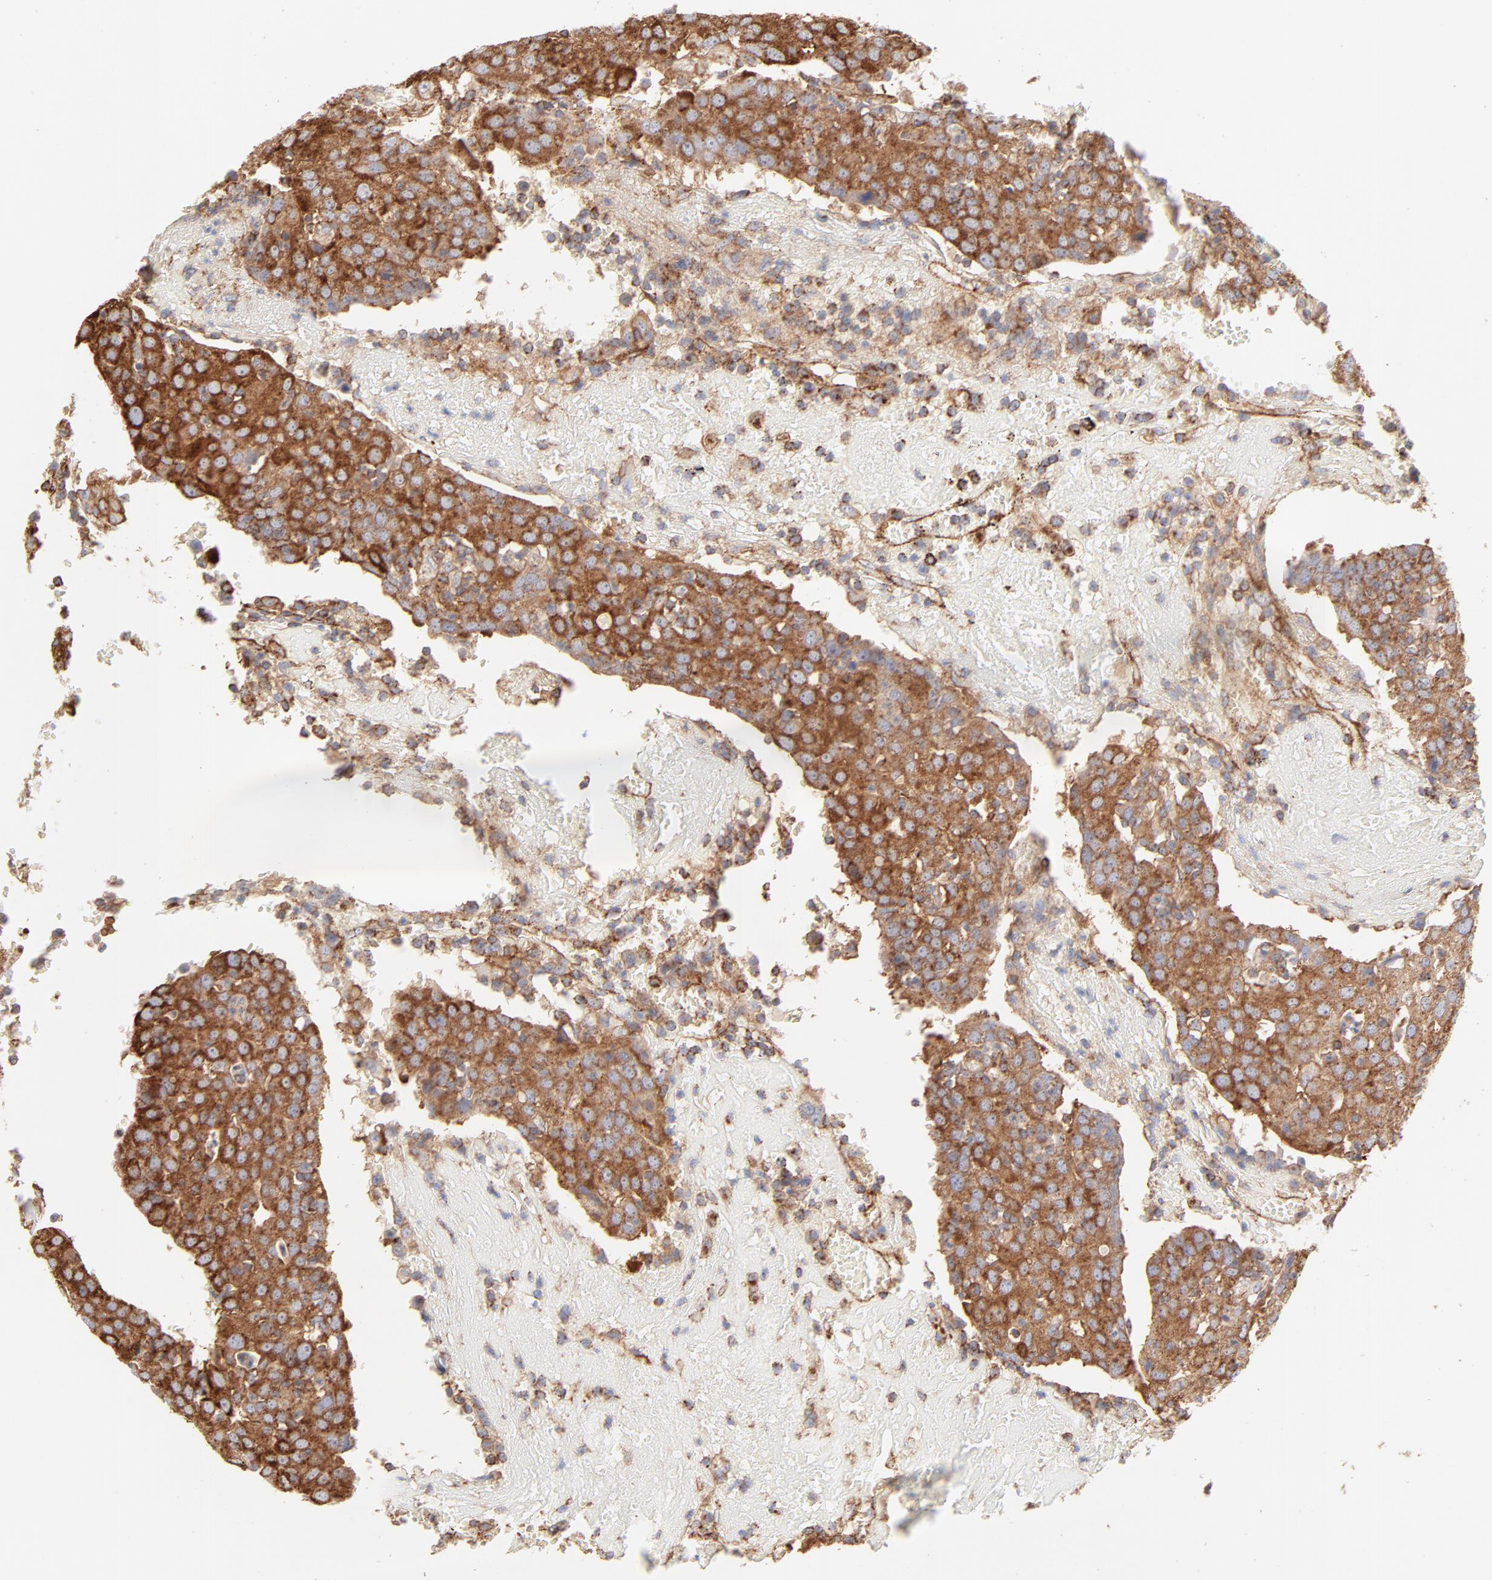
{"staining": {"intensity": "strong", "quantity": ">75%", "location": "cytoplasmic/membranous"}, "tissue": "head and neck cancer", "cell_type": "Tumor cells", "image_type": "cancer", "snomed": [{"axis": "morphology", "description": "Adenocarcinoma, NOS"}, {"axis": "topography", "description": "Salivary gland"}, {"axis": "topography", "description": "Head-Neck"}], "caption": "Immunohistochemistry histopathology image of human head and neck cancer (adenocarcinoma) stained for a protein (brown), which shows high levels of strong cytoplasmic/membranous positivity in about >75% of tumor cells.", "gene": "CLTB", "patient": {"sex": "female", "age": 65}}